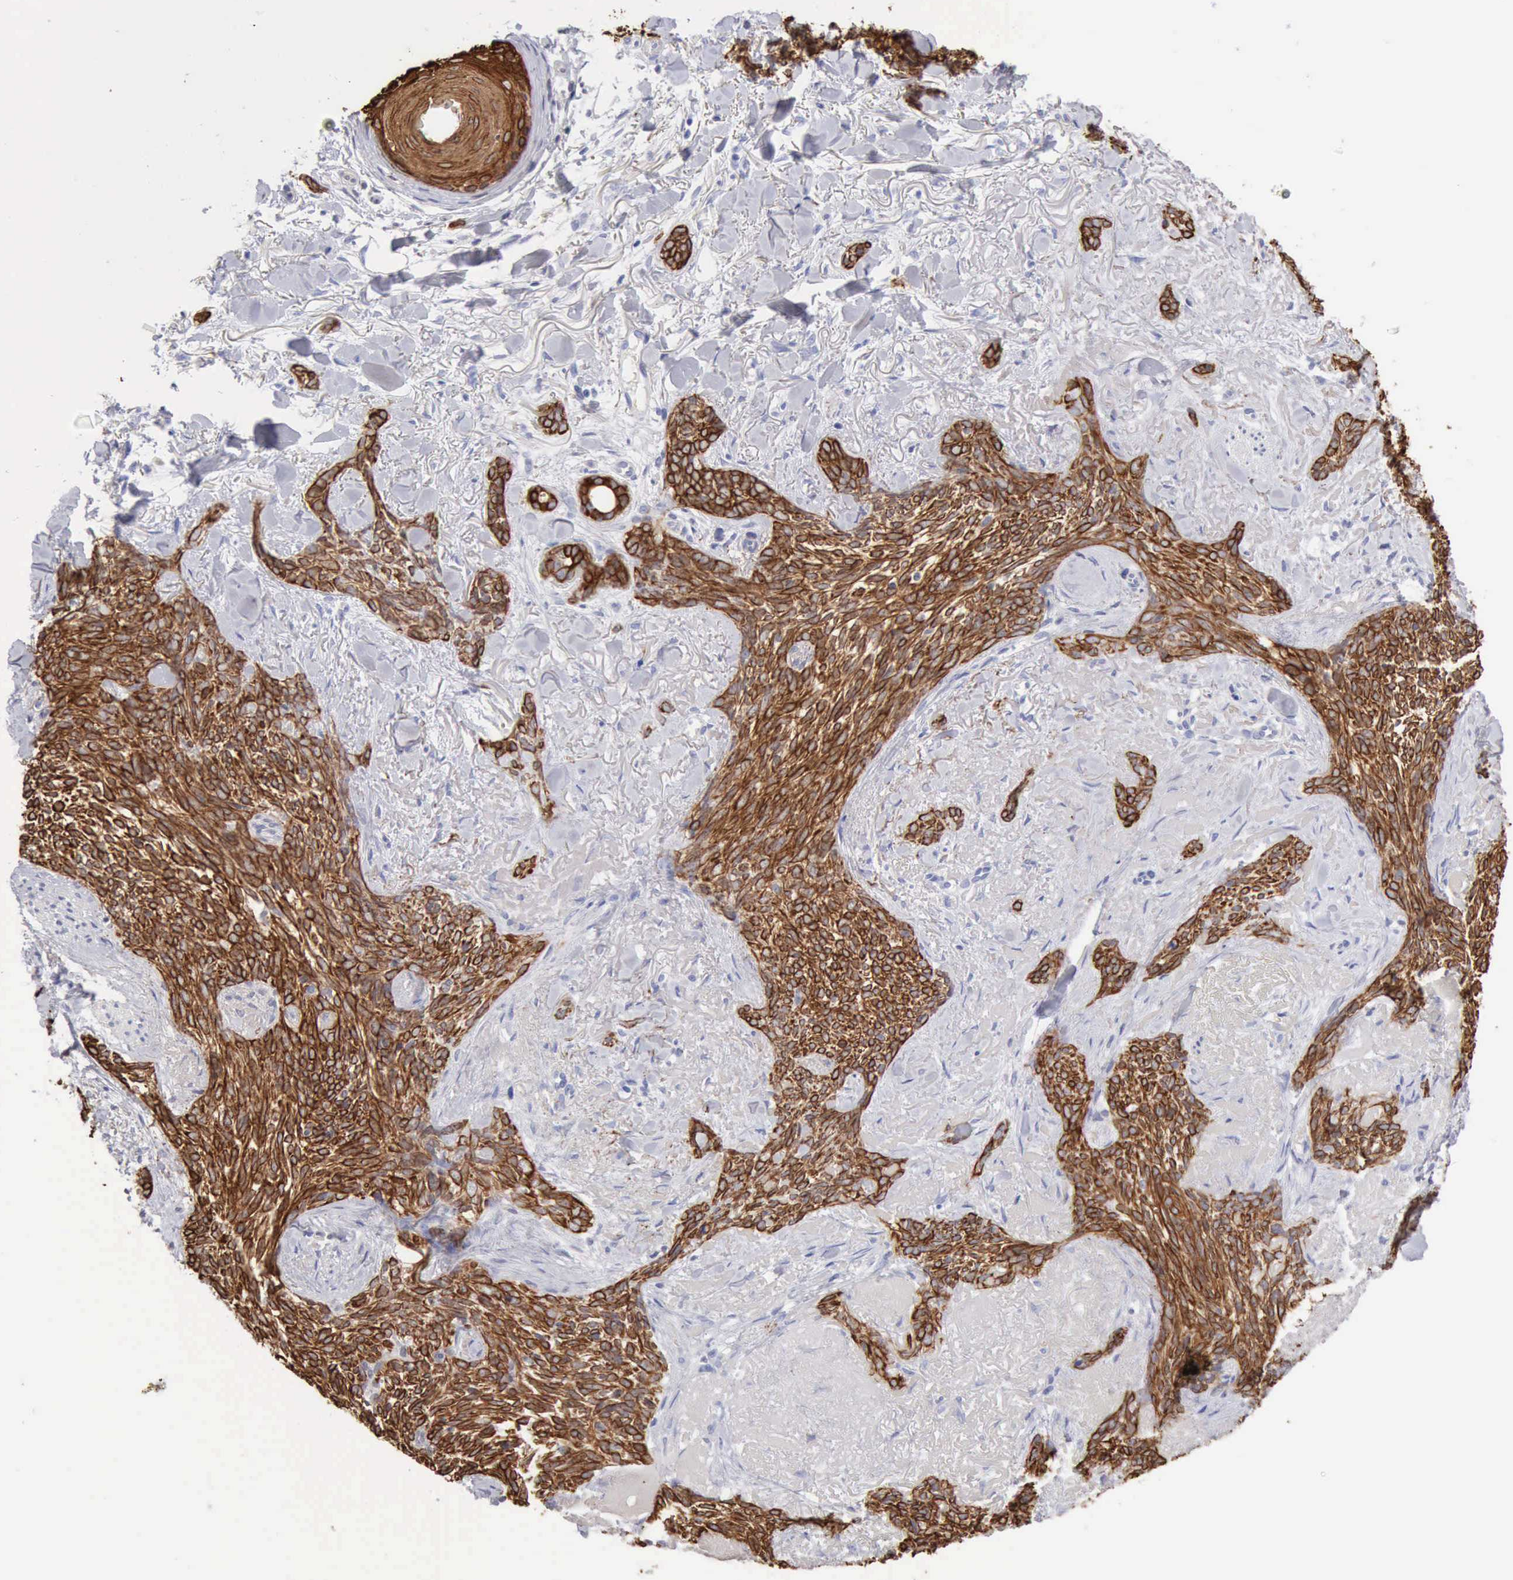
{"staining": {"intensity": "strong", "quantity": ">75%", "location": "cytoplasmic/membranous"}, "tissue": "skin cancer", "cell_type": "Tumor cells", "image_type": "cancer", "snomed": [{"axis": "morphology", "description": "Basal cell carcinoma"}, {"axis": "topography", "description": "Skin"}], "caption": "The histopathology image reveals staining of skin cancer (basal cell carcinoma), revealing strong cytoplasmic/membranous protein expression (brown color) within tumor cells.", "gene": "KRT5", "patient": {"sex": "female", "age": 81}}